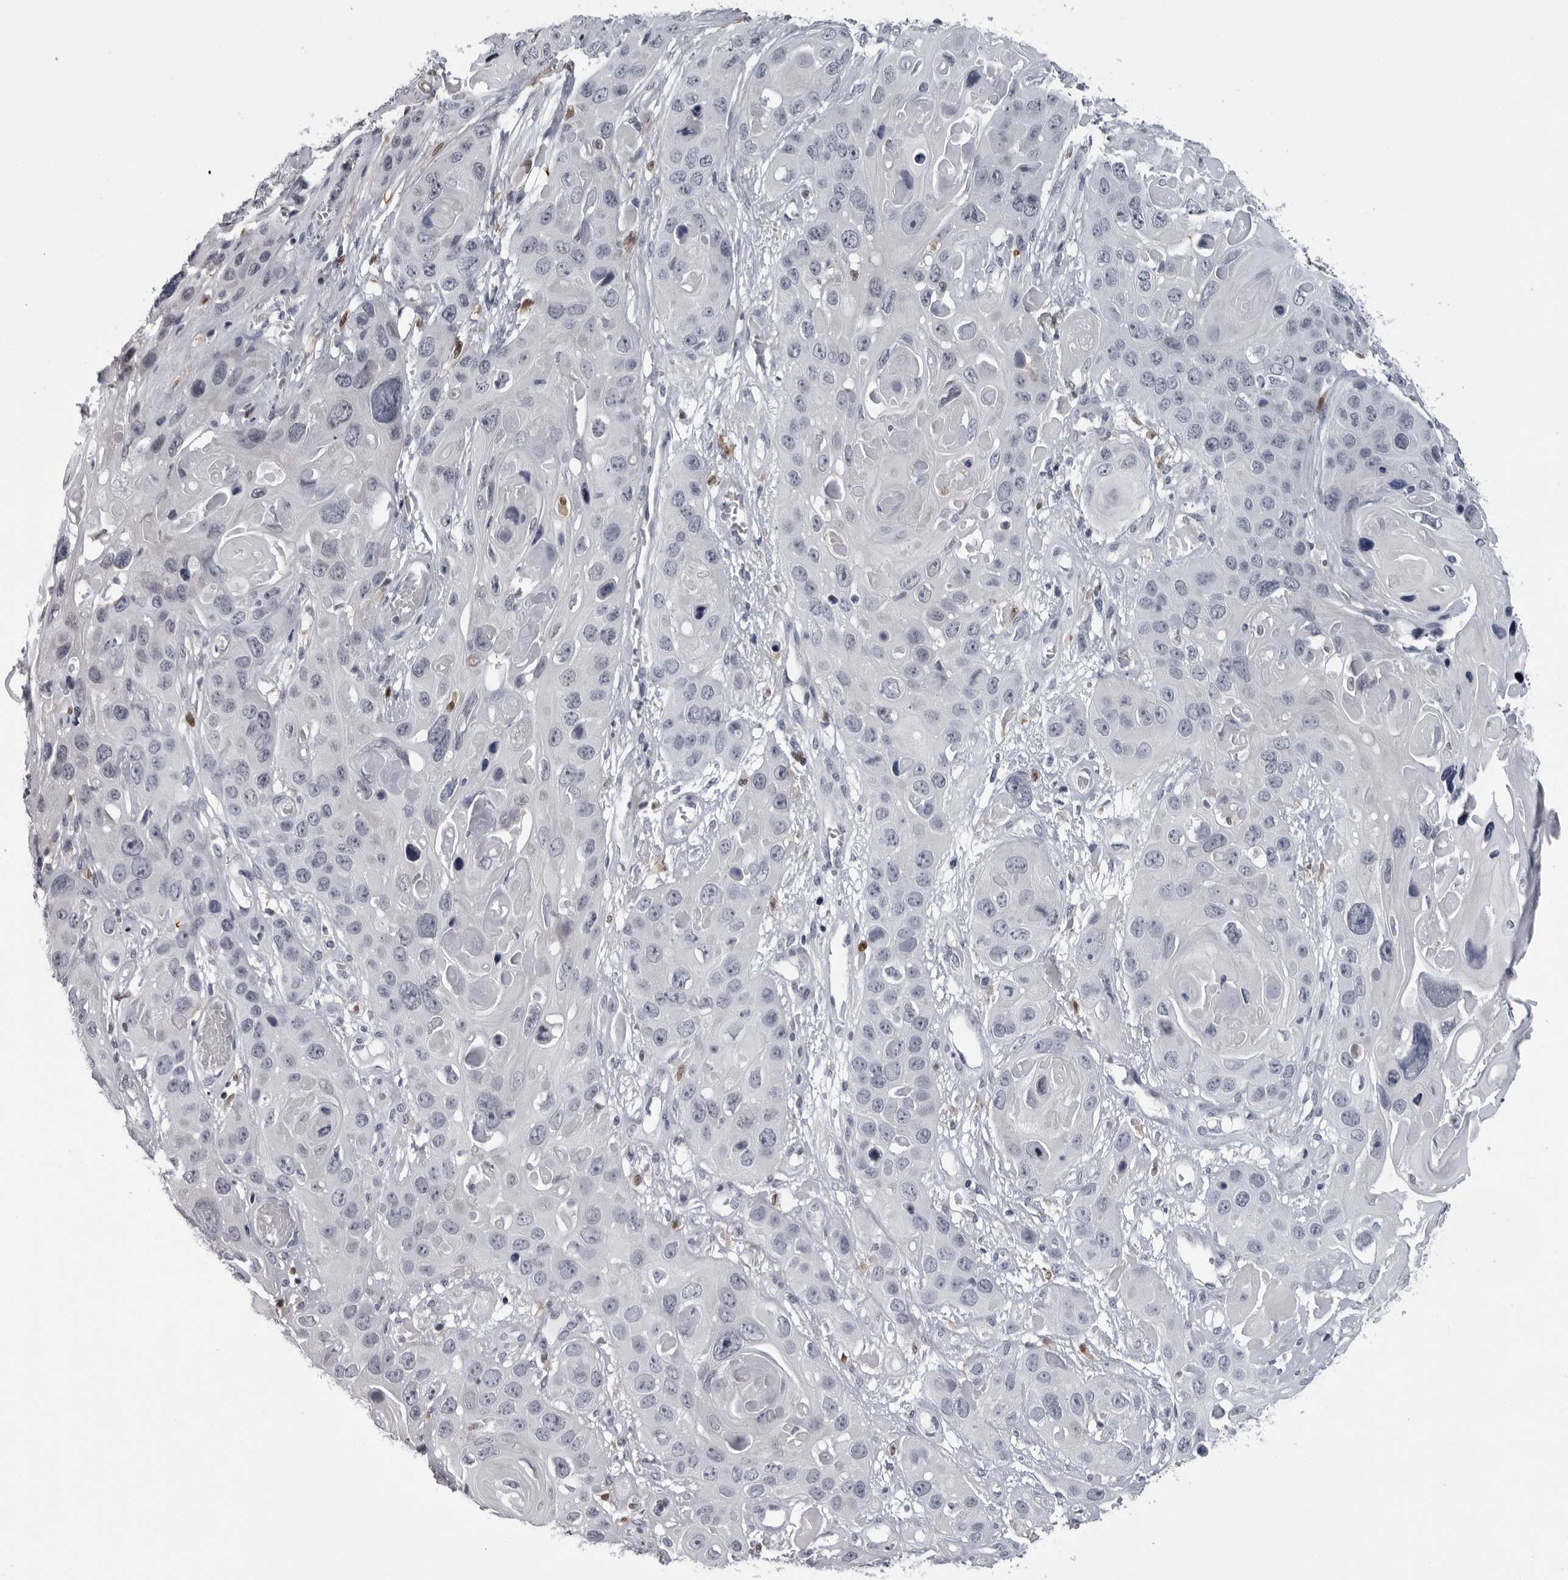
{"staining": {"intensity": "negative", "quantity": "none", "location": "none"}, "tissue": "skin cancer", "cell_type": "Tumor cells", "image_type": "cancer", "snomed": [{"axis": "morphology", "description": "Squamous cell carcinoma, NOS"}, {"axis": "topography", "description": "Skin"}], "caption": "Tumor cells show no significant expression in squamous cell carcinoma (skin). (DAB IHC, high magnification).", "gene": "LZIC", "patient": {"sex": "male", "age": 55}}